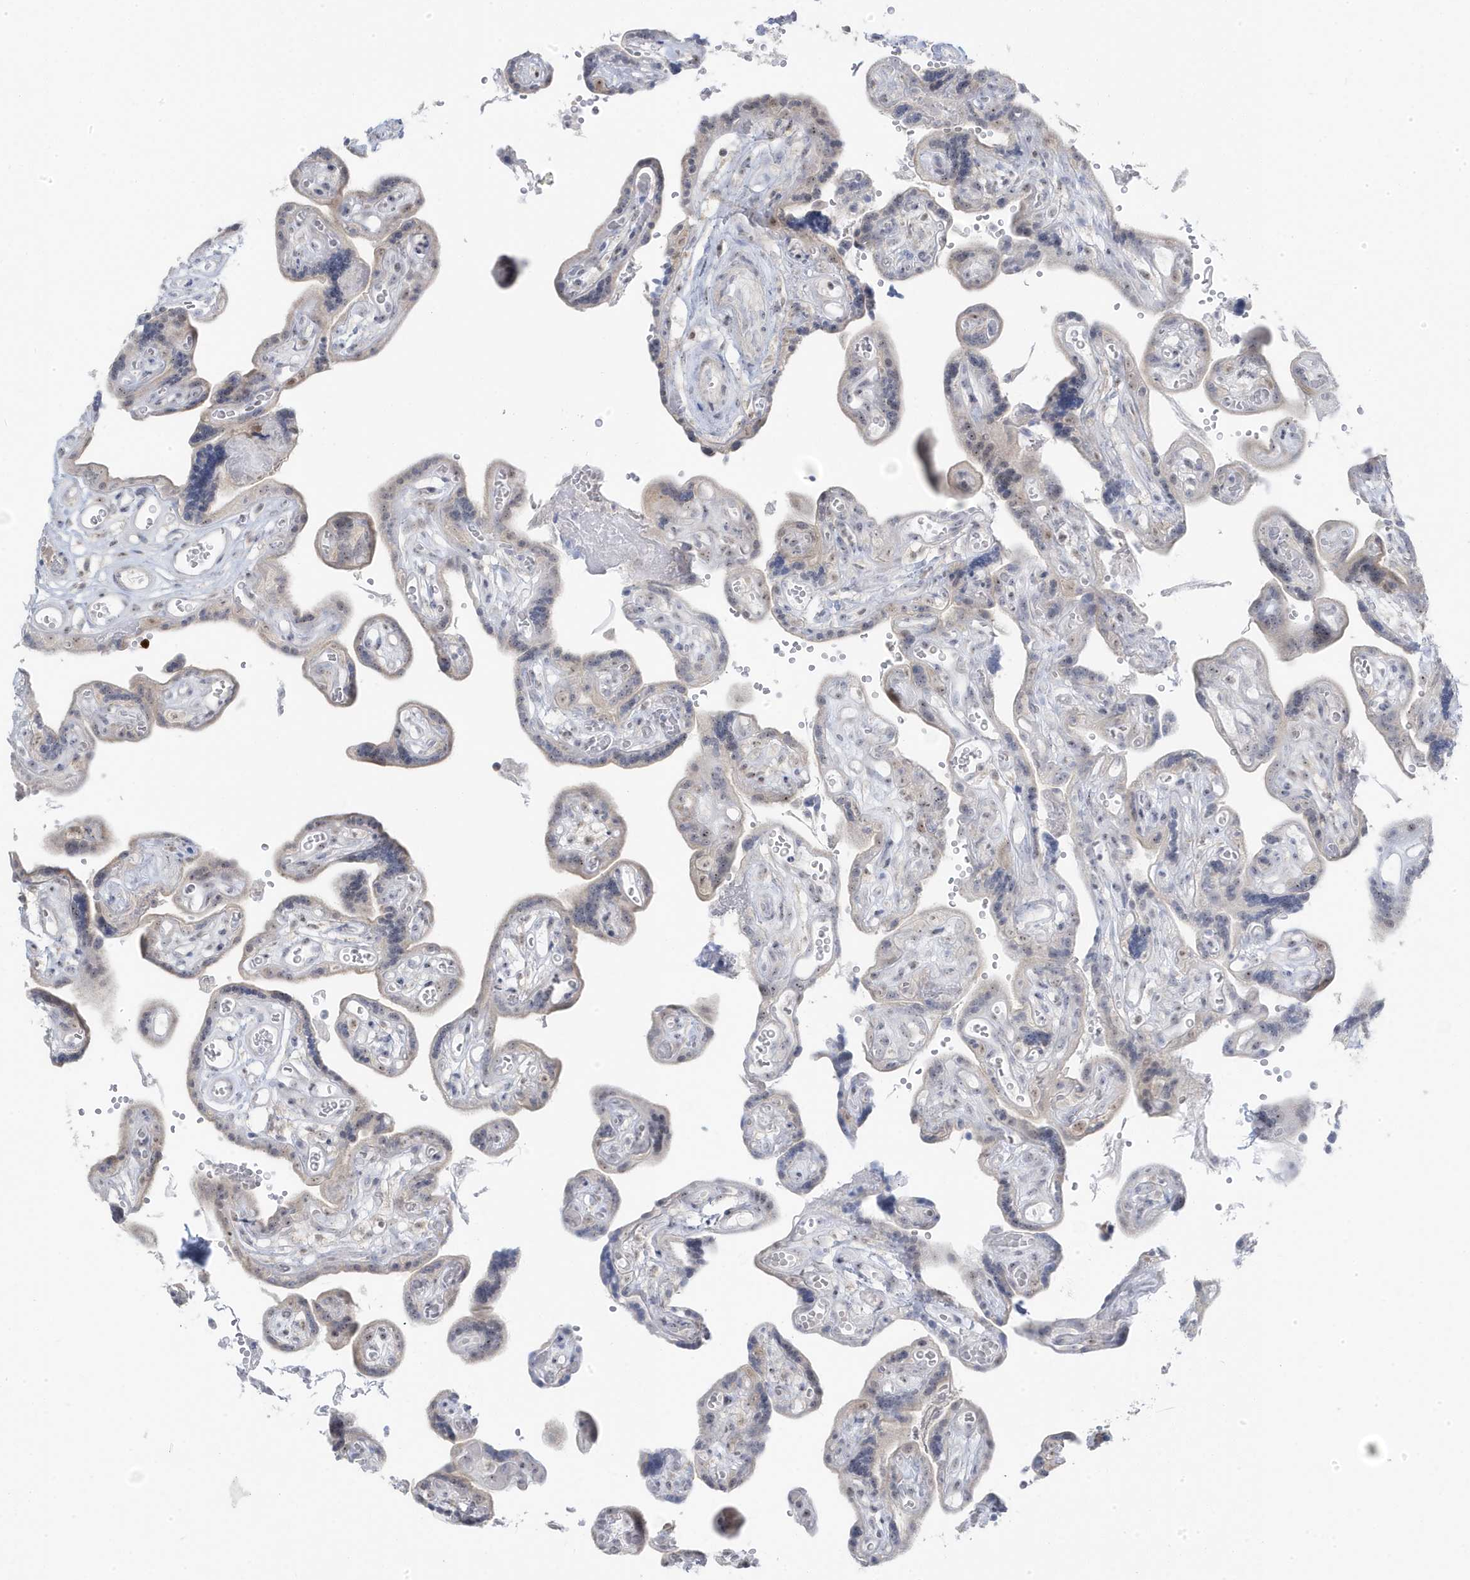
{"staining": {"intensity": "moderate", "quantity": "<25%", "location": "nuclear"}, "tissue": "placenta", "cell_type": "Decidual cells", "image_type": "normal", "snomed": [{"axis": "morphology", "description": "Normal tissue, NOS"}, {"axis": "topography", "description": "Placenta"}], "caption": "Immunohistochemical staining of normal human placenta shows moderate nuclear protein staining in approximately <25% of decidual cells. The staining was performed using DAB (3,3'-diaminobenzidine), with brown indicating positive protein expression. Nuclei are stained blue with hematoxylin.", "gene": "TSEN15", "patient": {"sex": "female", "age": 30}}